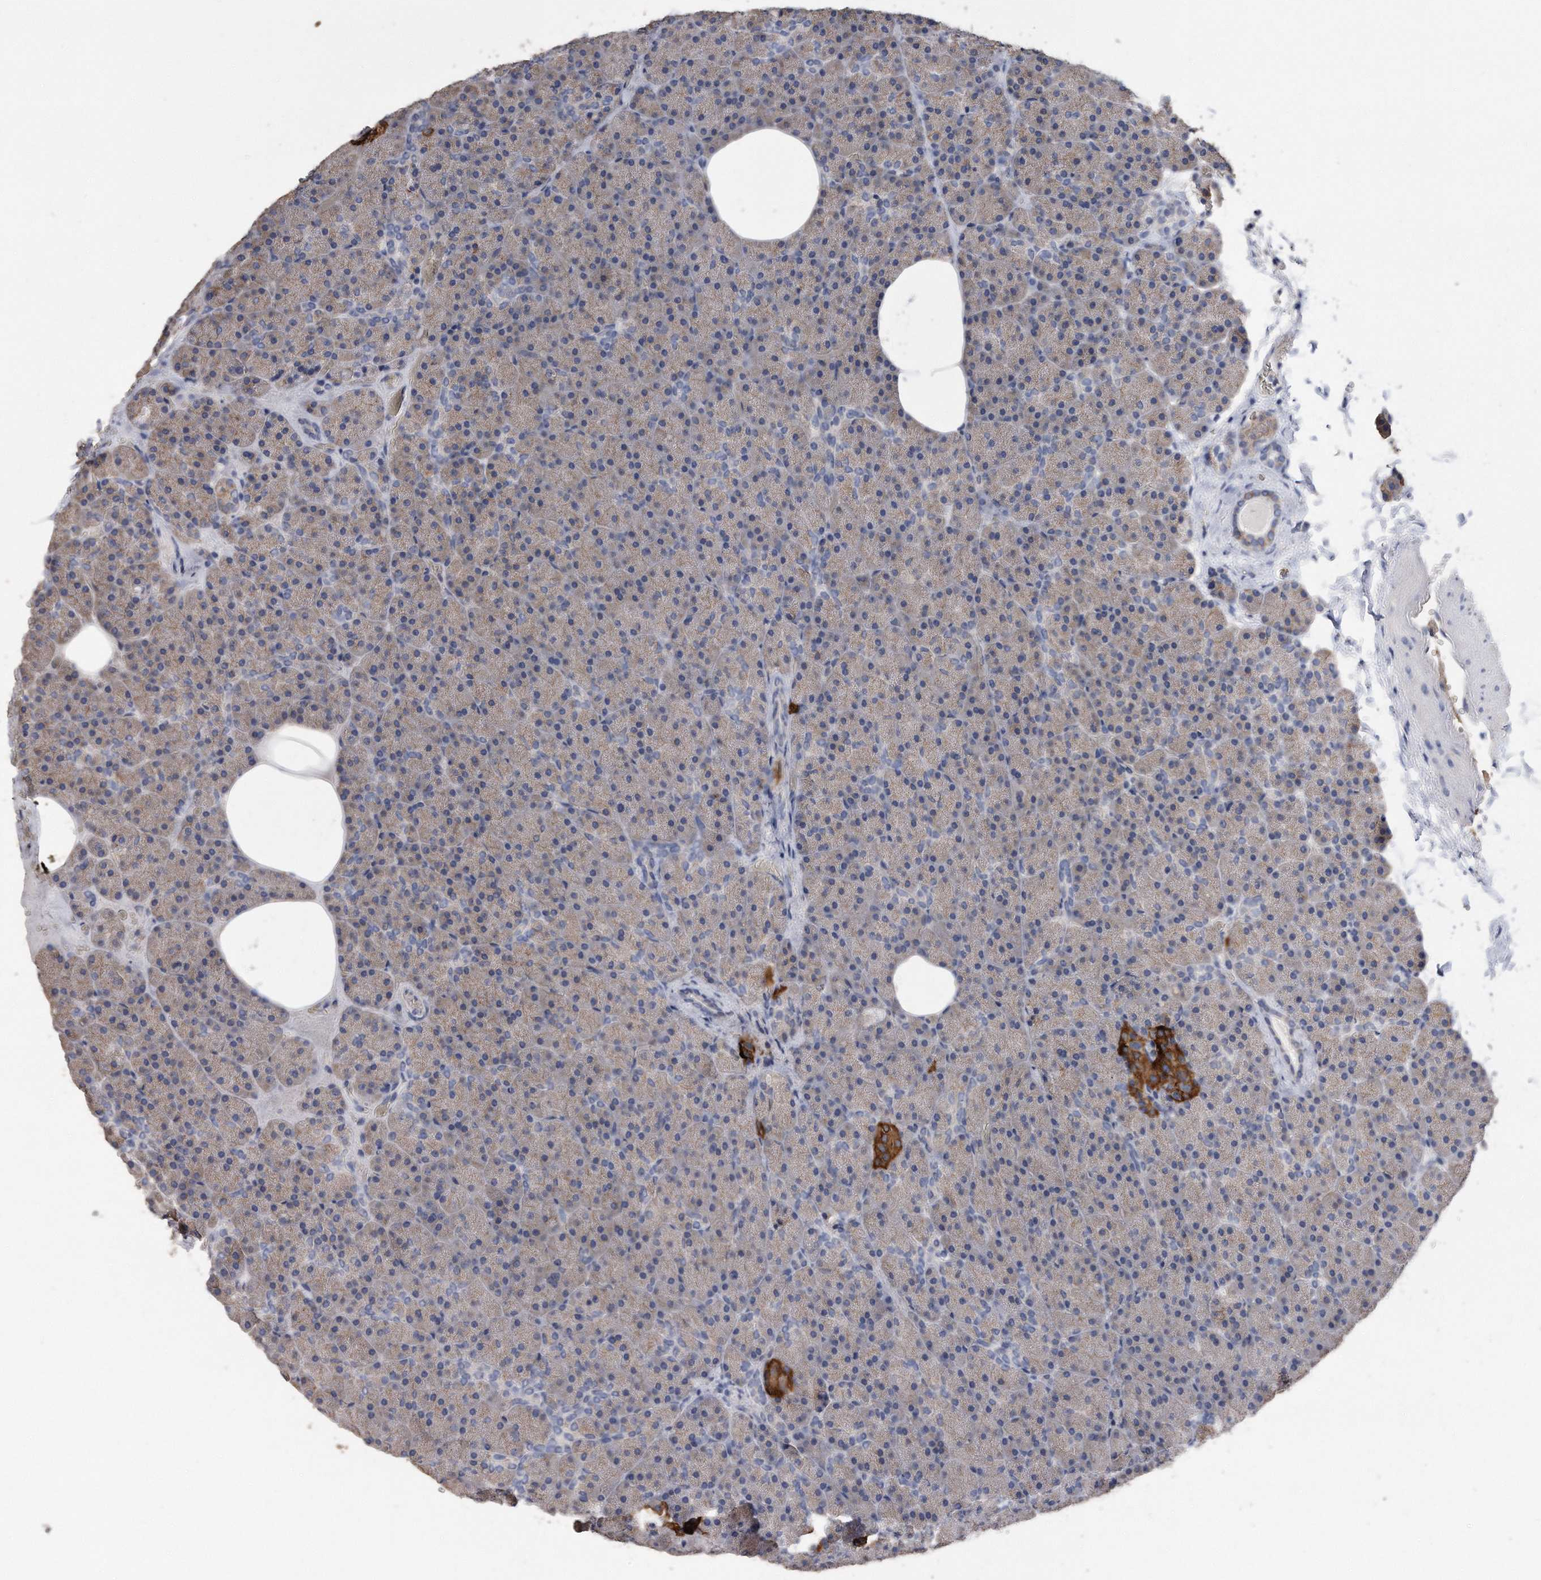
{"staining": {"intensity": "weak", "quantity": "25%-75%", "location": "cytoplasmic/membranous"}, "tissue": "pancreas", "cell_type": "Exocrine glandular cells", "image_type": "normal", "snomed": [{"axis": "morphology", "description": "Normal tissue, NOS"}, {"axis": "morphology", "description": "Carcinoid, malignant, NOS"}, {"axis": "topography", "description": "Pancreas"}], "caption": "Immunohistochemical staining of normal pancreas exhibits weak cytoplasmic/membranous protein expression in about 25%-75% of exocrine glandular cells.", "gene": "CDCP1", "patient": {"sex": "female", "age": 35}}